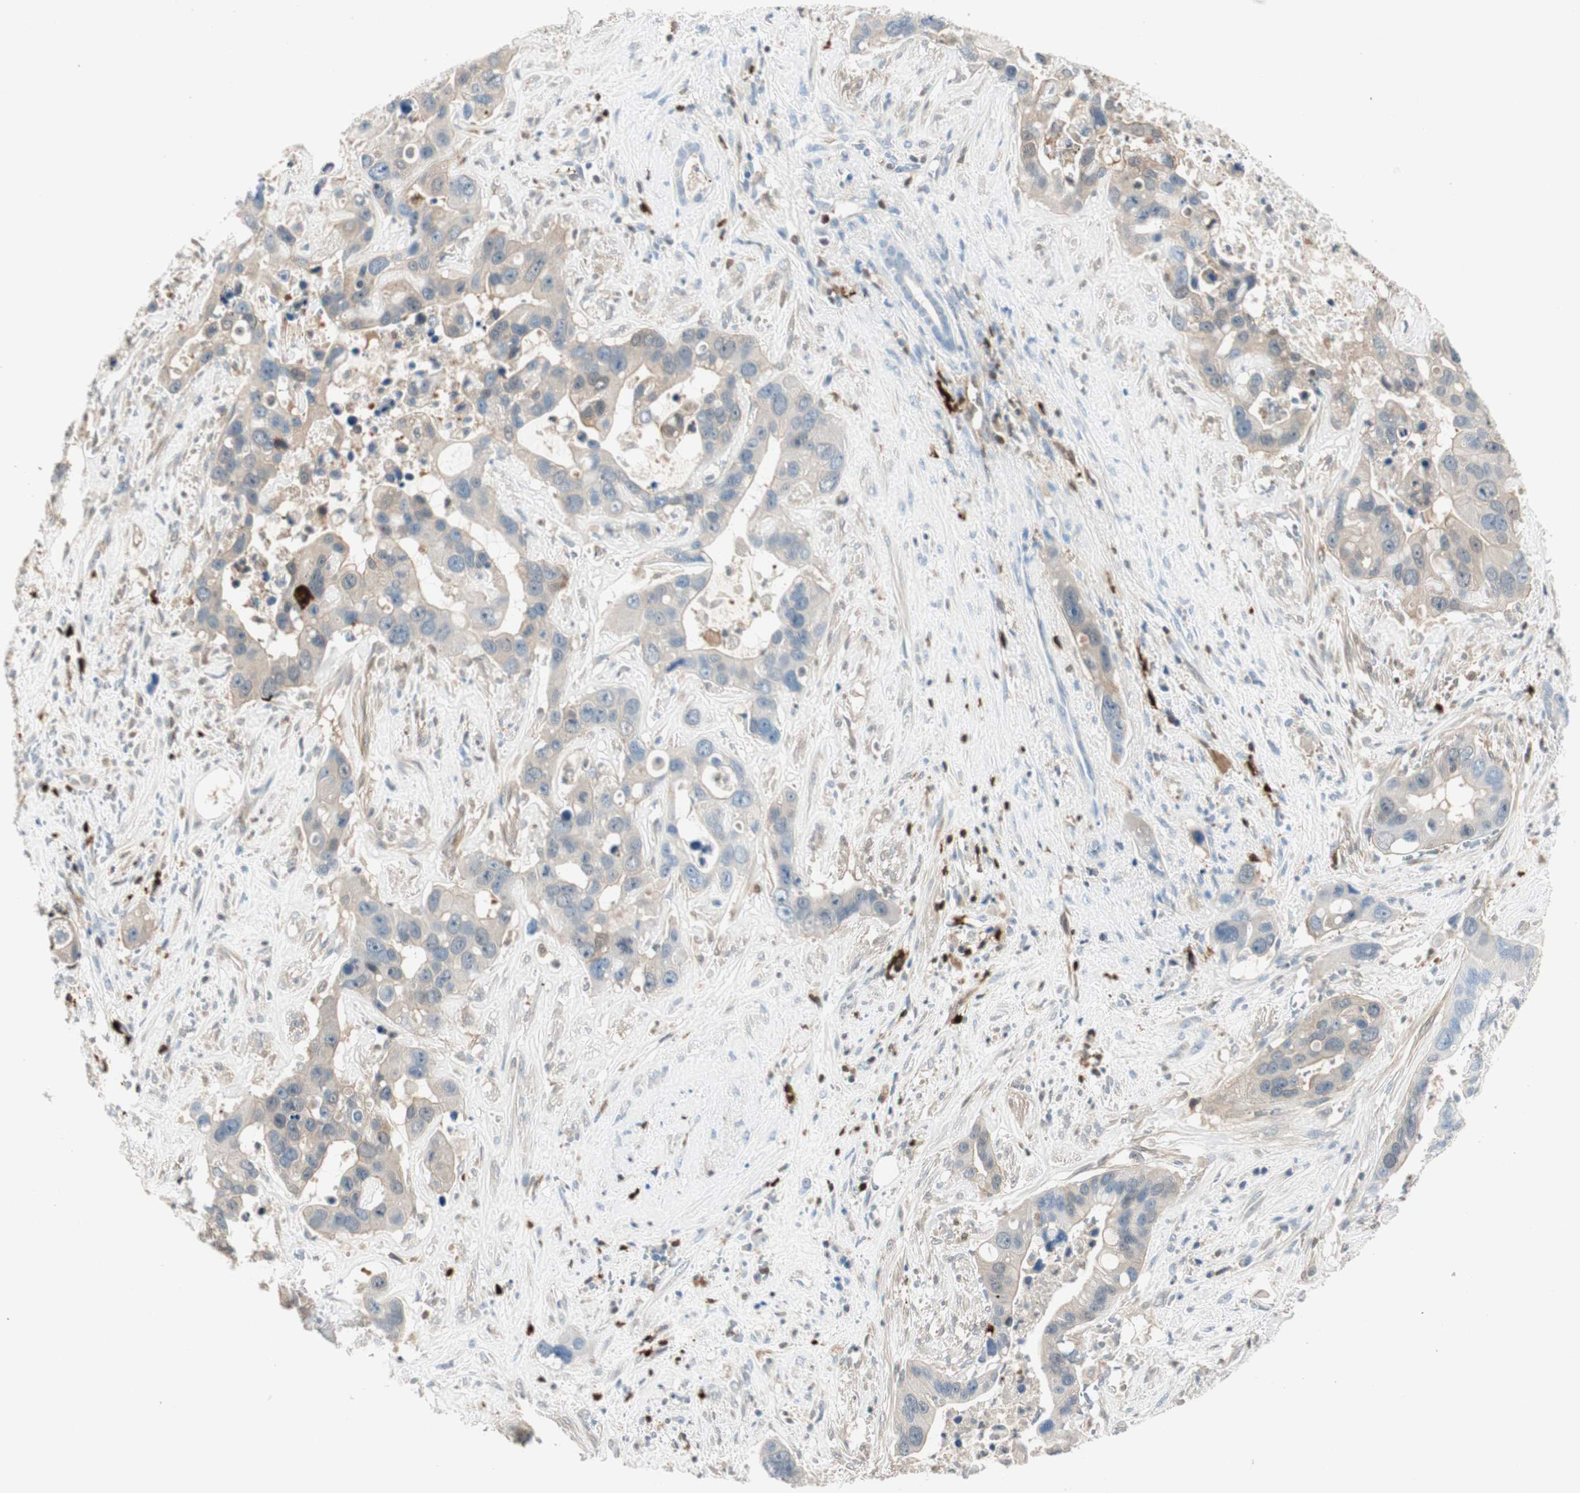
{"staining": {"intensity": "weak", "quantity": "<25%", "location": "cytoplasmic/membranous"}, "tissue": "liver cancer", "cell_type": "Tumor cells", "image_type": "cancer", "snomed": [{"axis": "morphology", "description": "Cholangiocarcinoma"}, {"axis": "topography", "description": "Liver"}], "caption": "Tumor cells are negative for brown protein staining in liver cholangiocarcinoma. Nuclei are stained in blue.", "gene": "COTL1", "patient": {"sex": "female", "age": 65}}